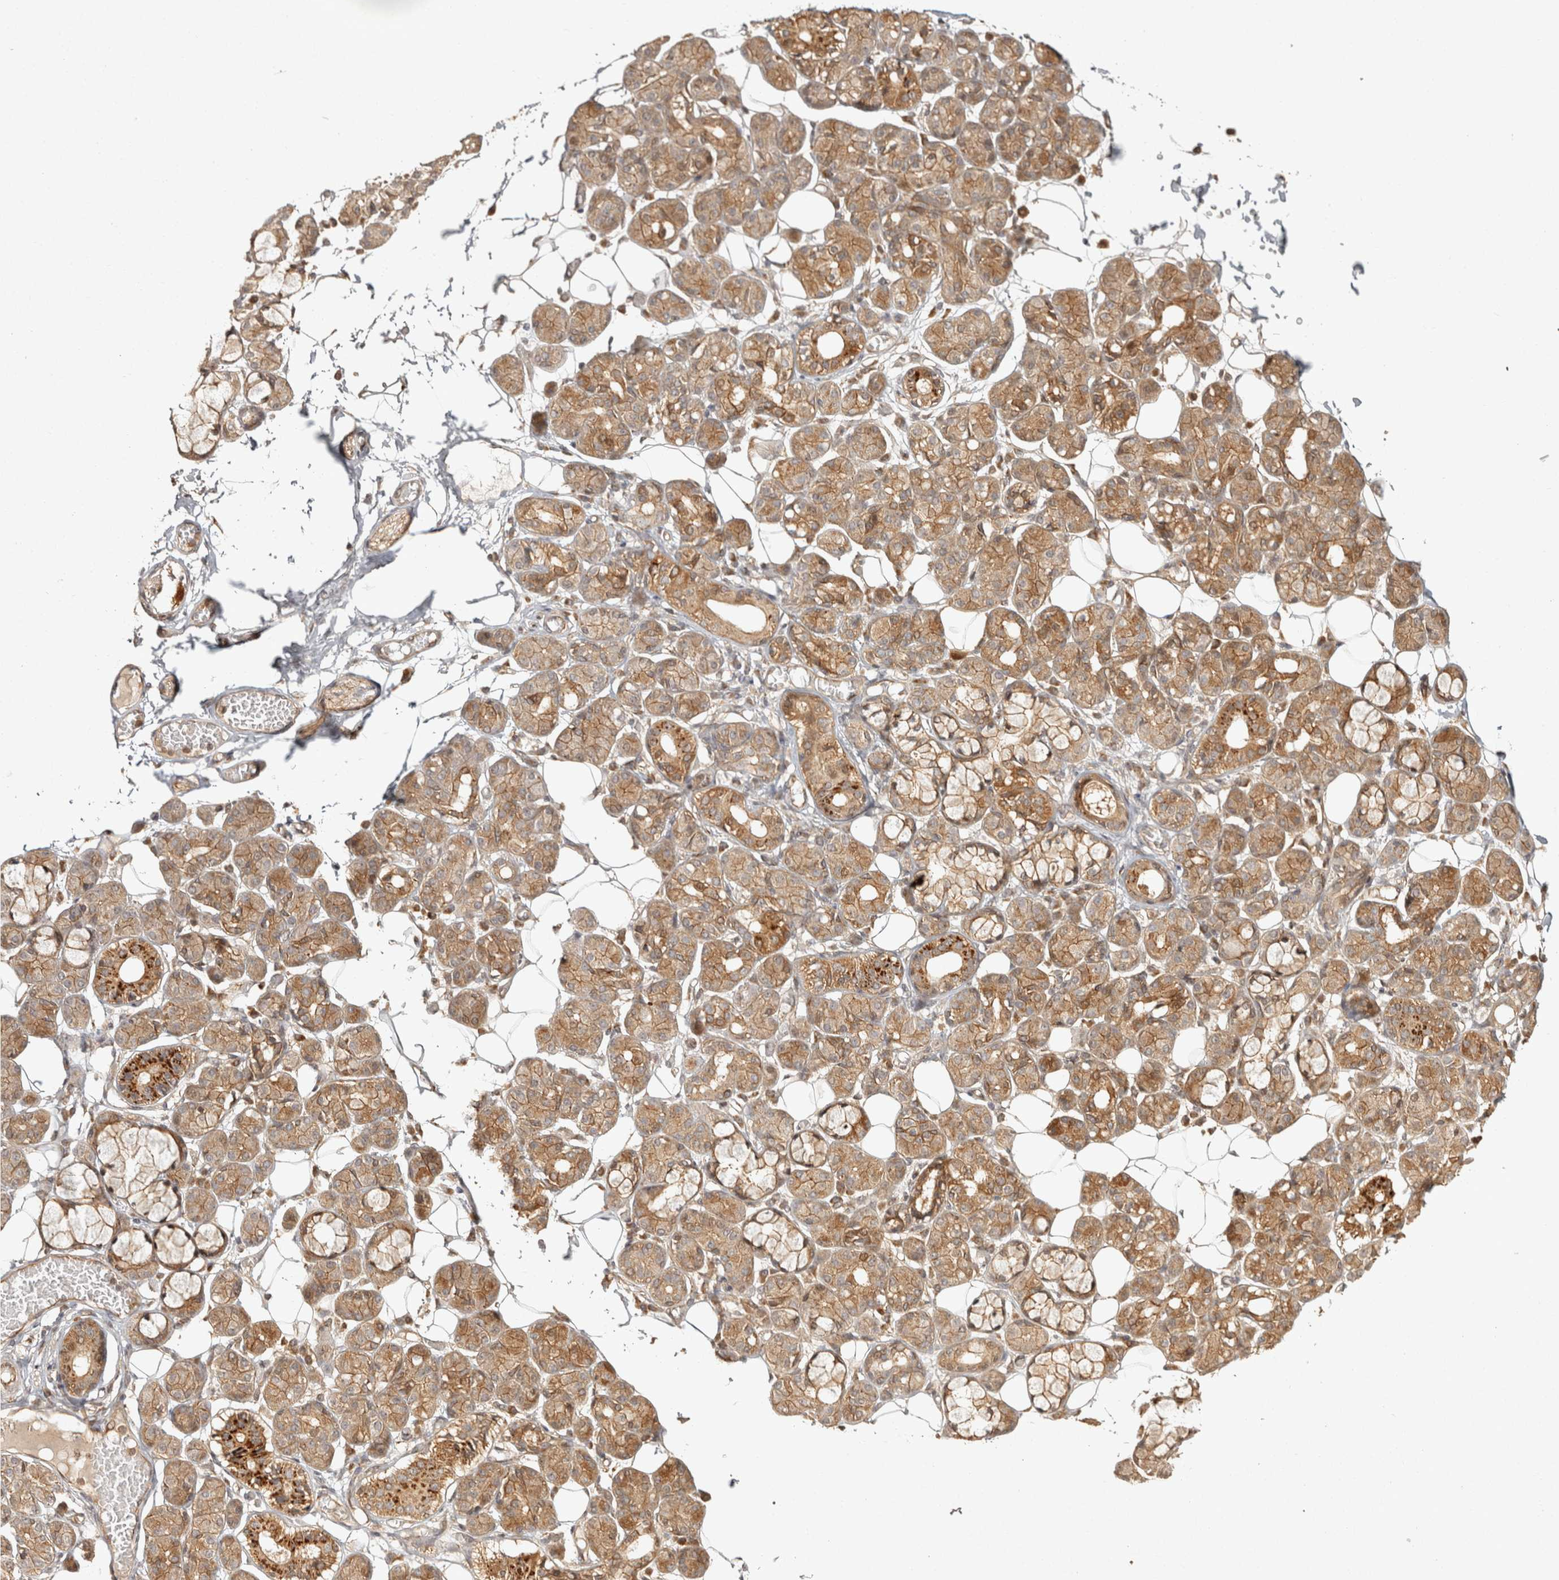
{"staining": {"intensity": "moderate", "quantity": ">75%", "location": "cytoplasmic/membranous"}, "tissue": "salivary gland", "cell_type": "Glandular cells", "image_type": "normal", "snomed": [{"axis": "morphology", "description": "Normal tissue, NOS"}, {"axis": "topography", "description": "Salivary gland"}], "caption": "Moderate cytoplasmic/membranous protein positivity is present in approximately >75% of glandular cells in salivary gland.", "gene": "CAMSAP2", "patient": {"sex": "male", "age": 63}}